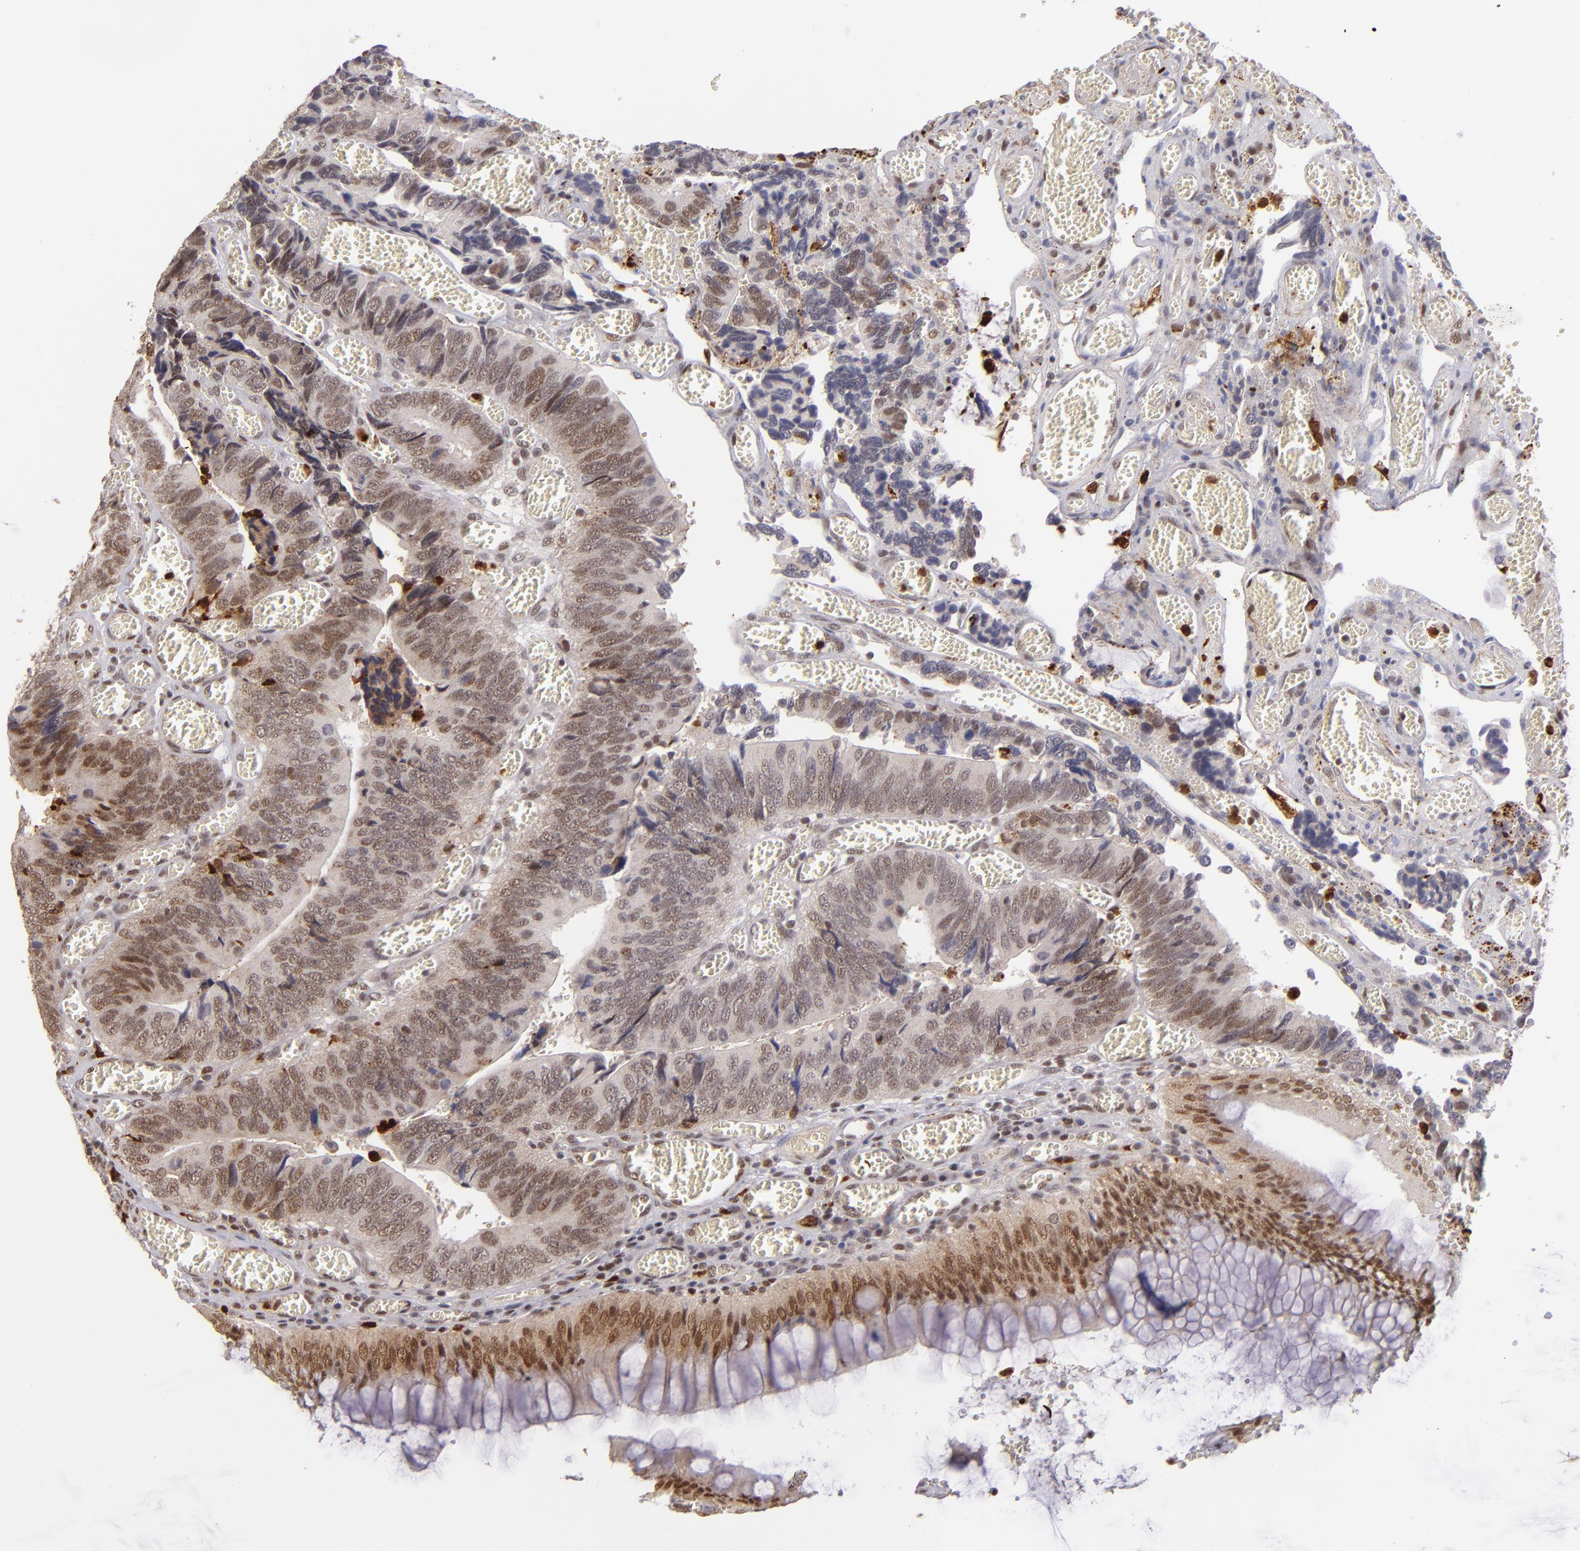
{"staining": {"intensity": "moderate", "quantity": ">75%", "location": "nuclear"}, "tissue": "colorectal cancer", "cell_type": "Tumor cells", "image_type": "cancer", "snomed": [{"axis": "morphology", "description": "Adenocarcinoma, NOS"}, {"axis": "topography", "description": "Colon"}], "caption": "Immunohistochemistry (IHC) photomicrograph of neoplastic tissue: colorectal adenocarcinoma stained using immunohistochemistry shows medium levels of moderate protein expression localized specifically in the nuclear of tumor cells, appearing as a nuclear brown color.", "gene": "RXRG", "patient": {"sex": "male", "age": 72}}